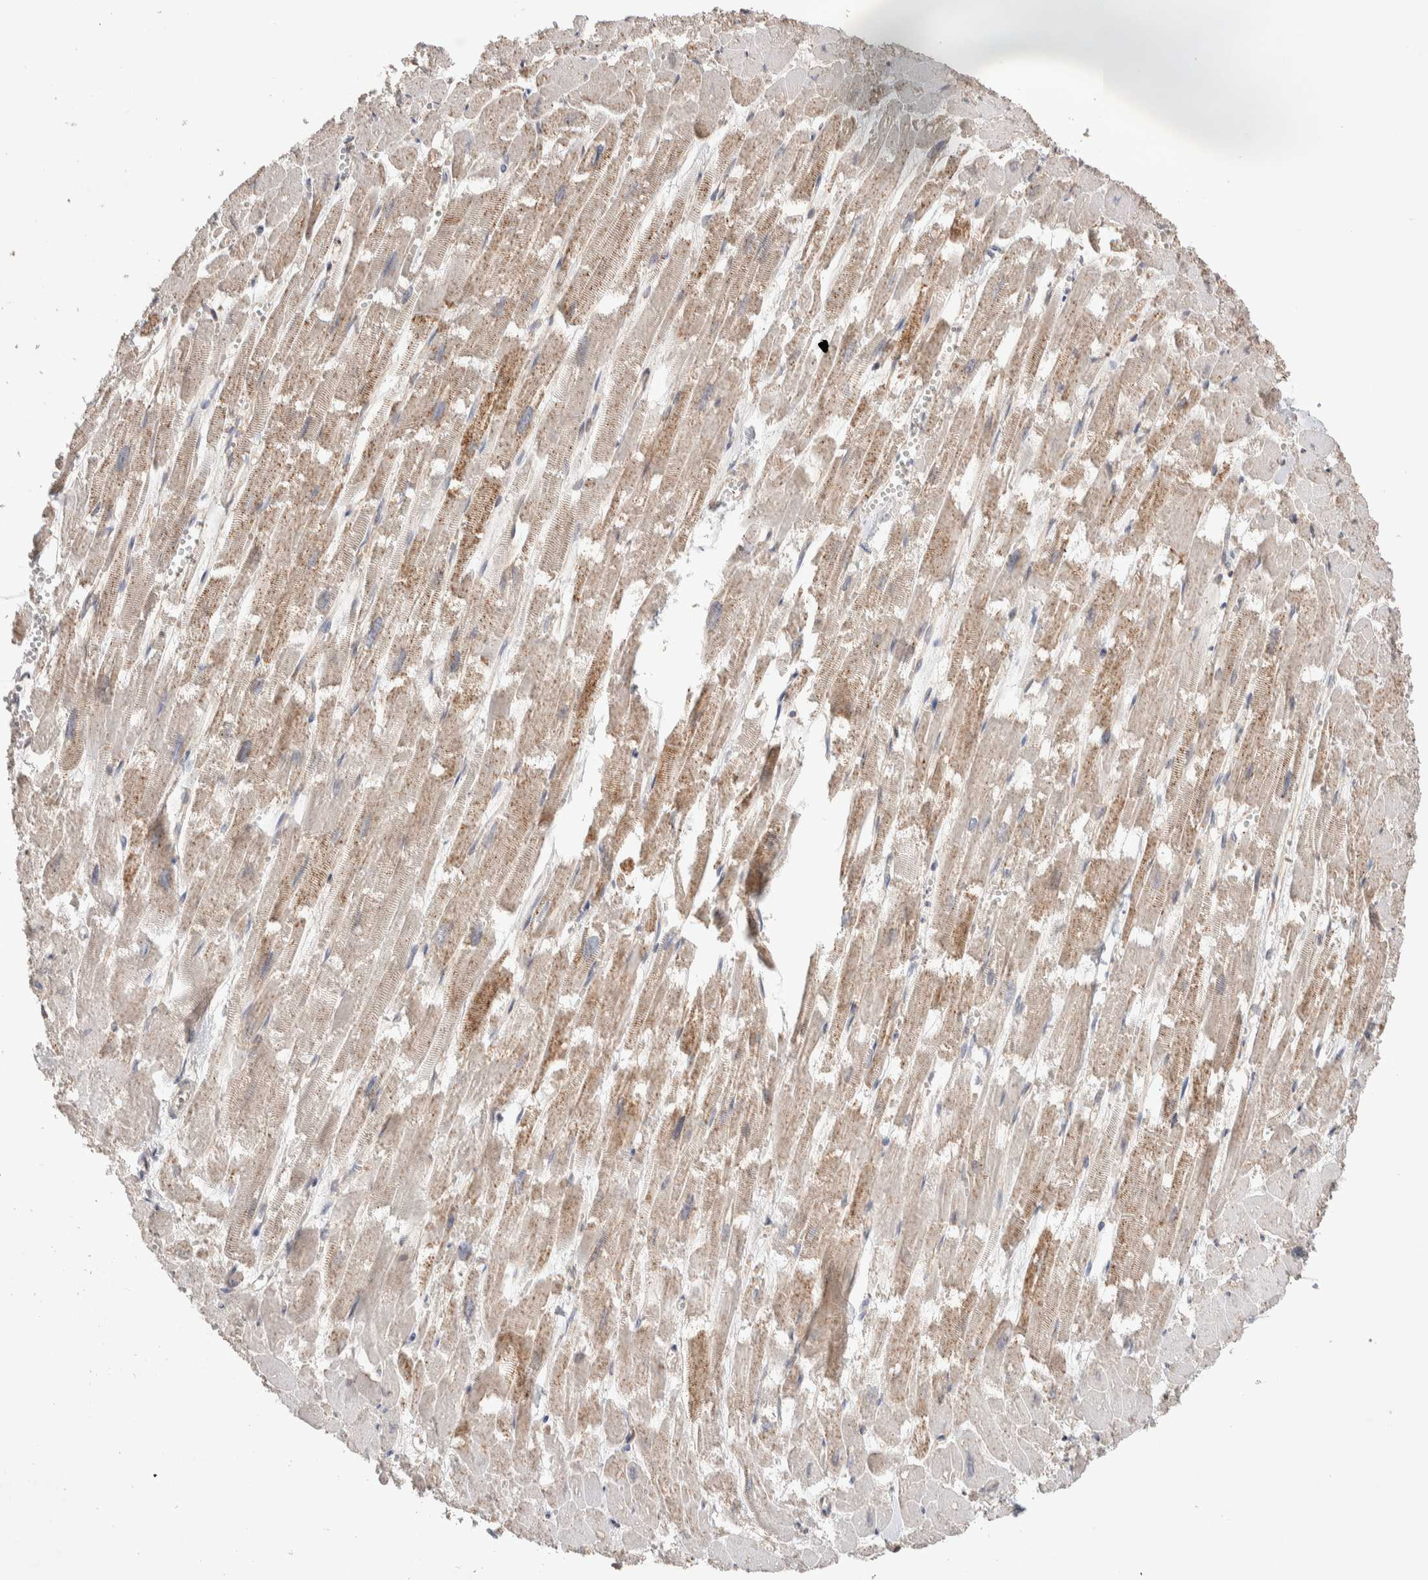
{"staining": {"intensity": "weak", "quantity": "25%-75%", "location": "cytoplasmic/membranous"}, "tissue": "heart muscle", "cell_type": "Cardiomyocytes", "image_type": "normal", "snomed": [{"axis": "morphology", "description": "Normal tissue, NOS"}, {"axis": "topography", "description": "Heart"}], "caption": "A brown stain shows weak cytoplasmic/membranous positivity of a protein in cardiomyocytes of benign human heart muscle. (DAB (3,3'-diaminobenzidine) IHC, brown staining for protein, blue staining for nuclei).", "gene": "DEPTOR", "patient": {"sex": "male", "age": 54}}